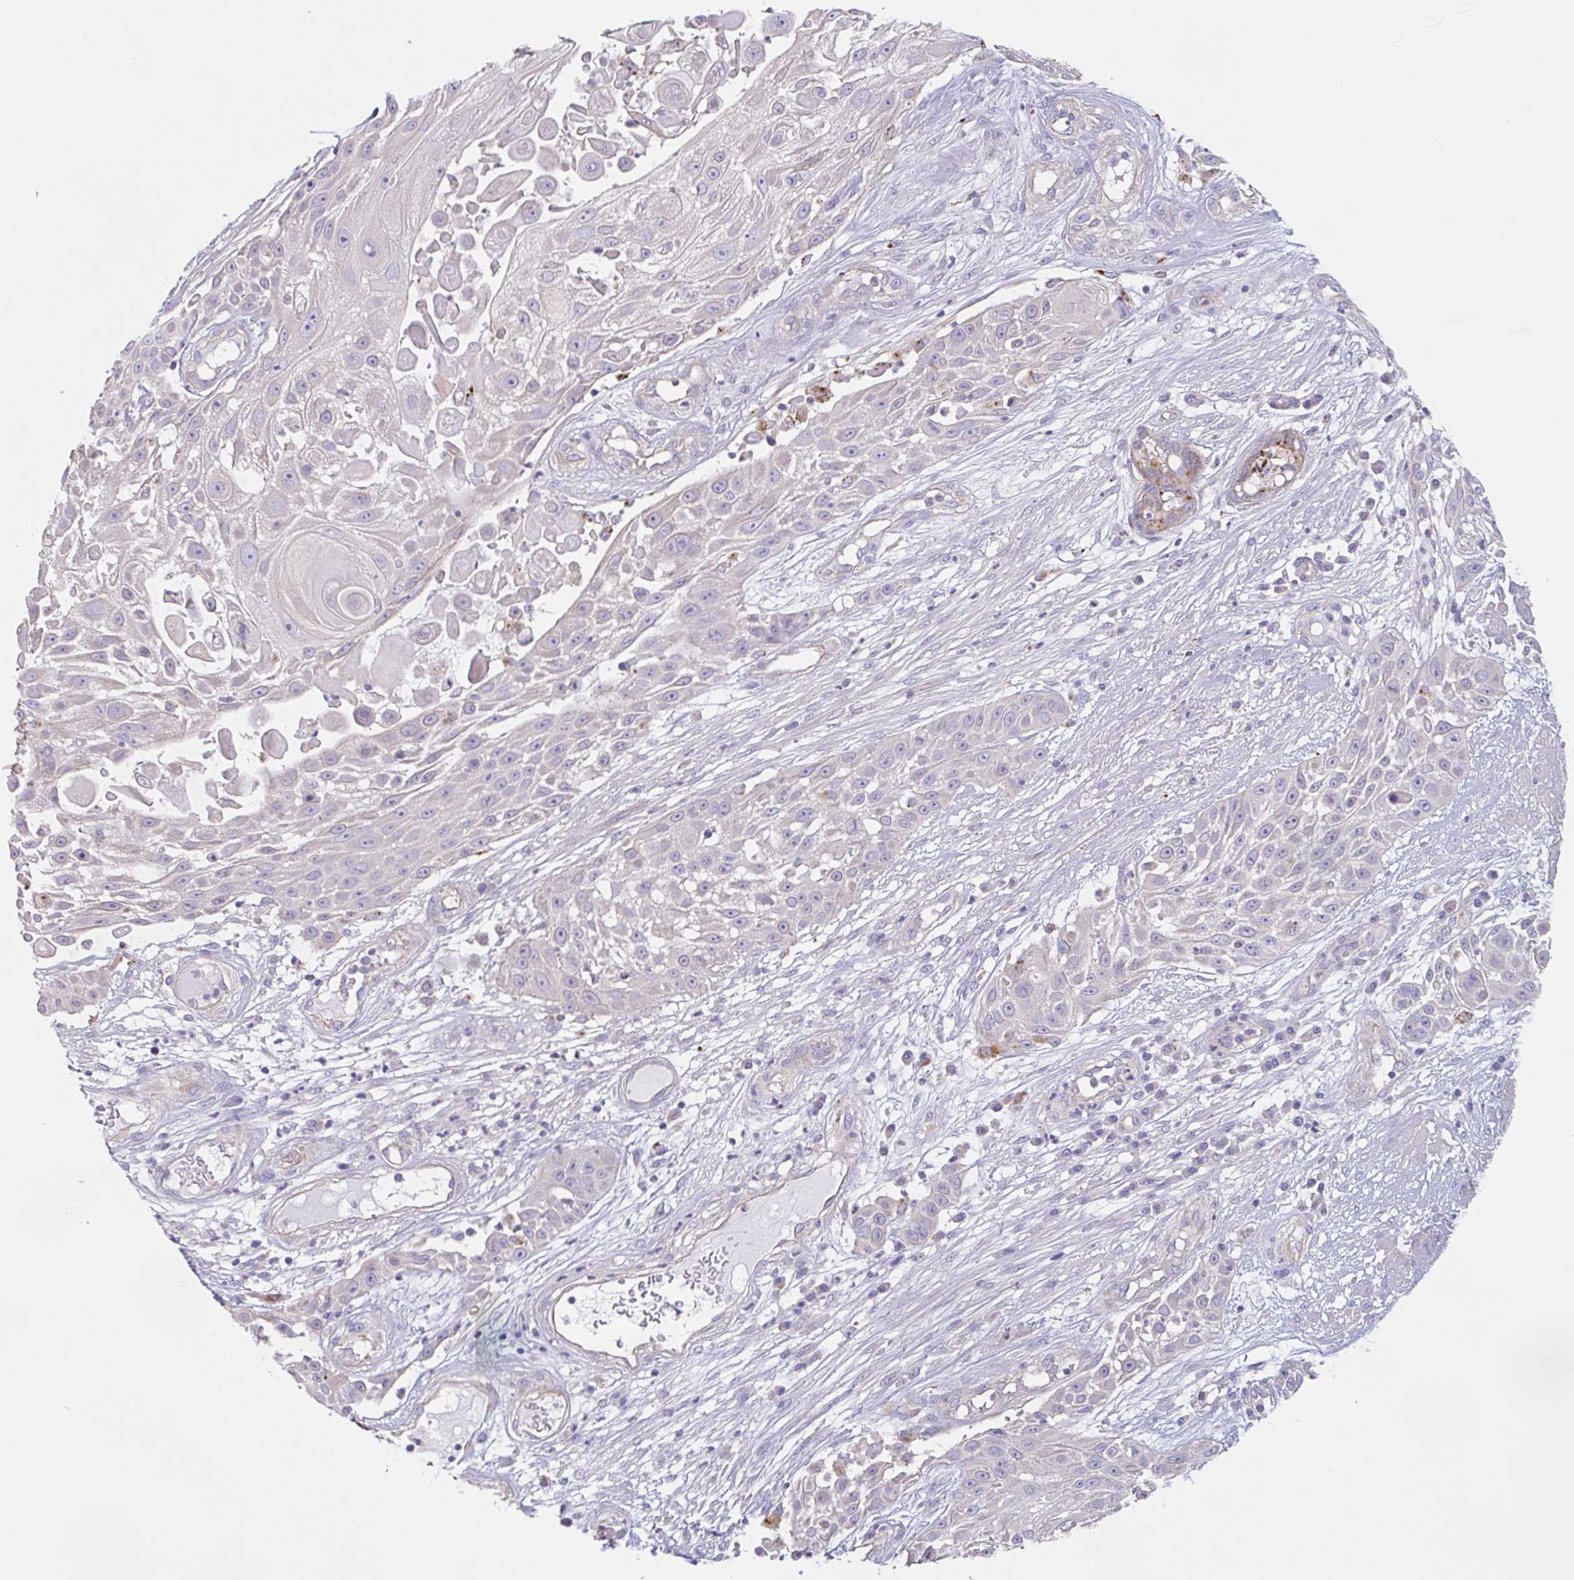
{"staining": {"intensity": "negative", "quantity": "none", "location": "none"}, "tissue": "skin cancer", "cell_type": "Tumor cells", "image_type": "cancer", "snomed": [{"axis": "morphology", "description": "Squamous cell carcinoma, NOS"}, {"axis": "topography", "description": "Skin"}], "caption": "IHC of squamous cell carcinoma (skin) shows no staining in tumor cells.", "gene": "LENG9", "patient": {"sex": "female", "age": 86}}